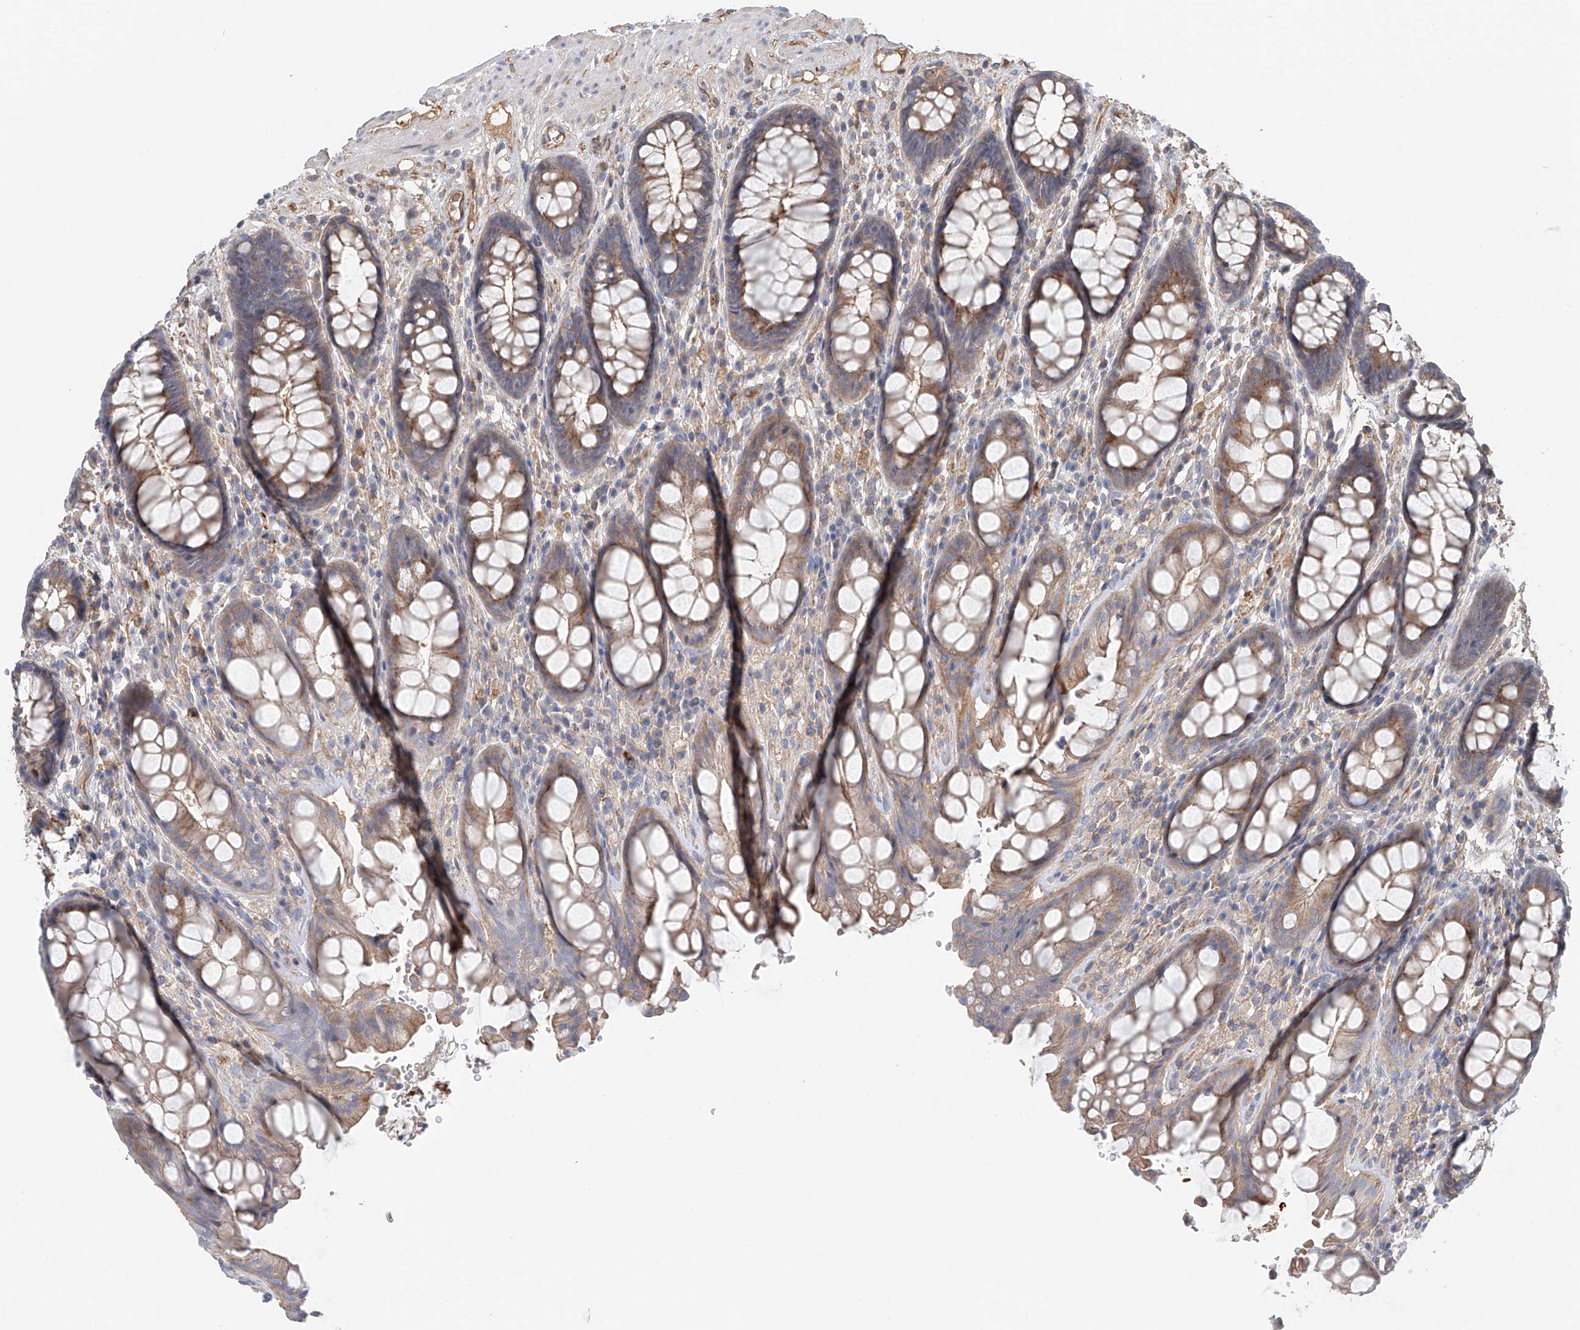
{"staining": {"intensity": "moderate", "quantity": ">75%", "location": "cytoplasmic/membranous"}, "tissue": "rectum", "cell_type": "Glandular cells", "image_type": "normal", "snomed": [{"axis": "morphology", "description": "Normal tissue, NOS"}, {"axis": "topography", "description": "Rectum"}], "caption": "This histopathology image shows IHC staining of unremarkable human rectum, with medium moderate cytoplasmic/membranous staining in approximately >75% of glandular cells.", "gene": "FRYL", "patient": {"sex": "male", "age": 64}}